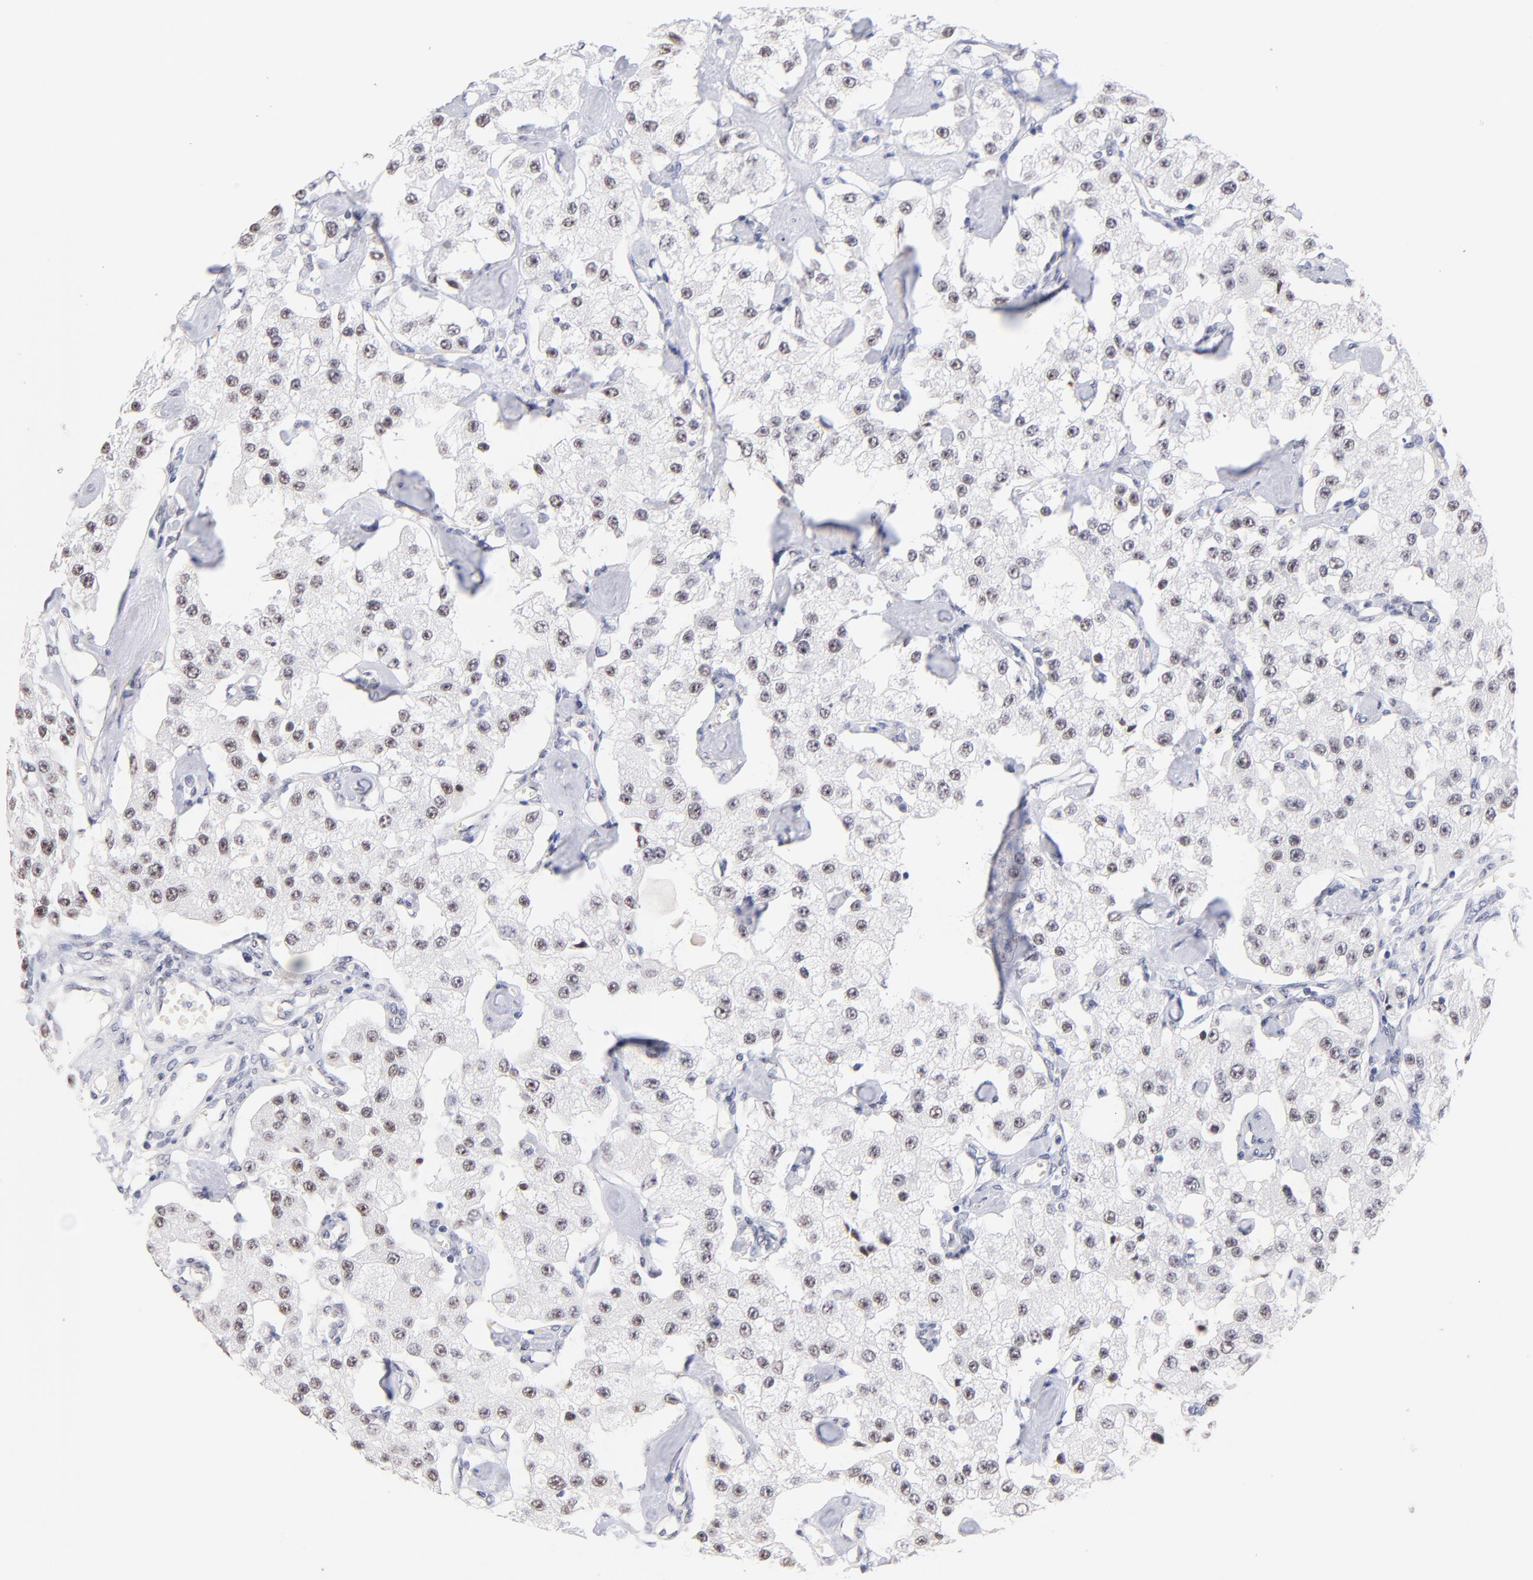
{"staining": {"intensity": "weak", "quantity": "25%-75%", "location": "nuclear"}, "tissue": "carcinoid", "cell_type": "Tumor cells", "image_type": "cancer", "snomed": [{"axis": "morphology", "description": "Carcinoid, malignant, NOS"}, {"axis": "topography", "description": "Pancreas"}], "caption": "There is low levels of weak nuclear staining in tumor cells of carcinoid (malignant), as demonstrated by immunohistochemical staining (brown color).", "gene": "ZNF74", "patient": {"sex": "male", "age": 41}}